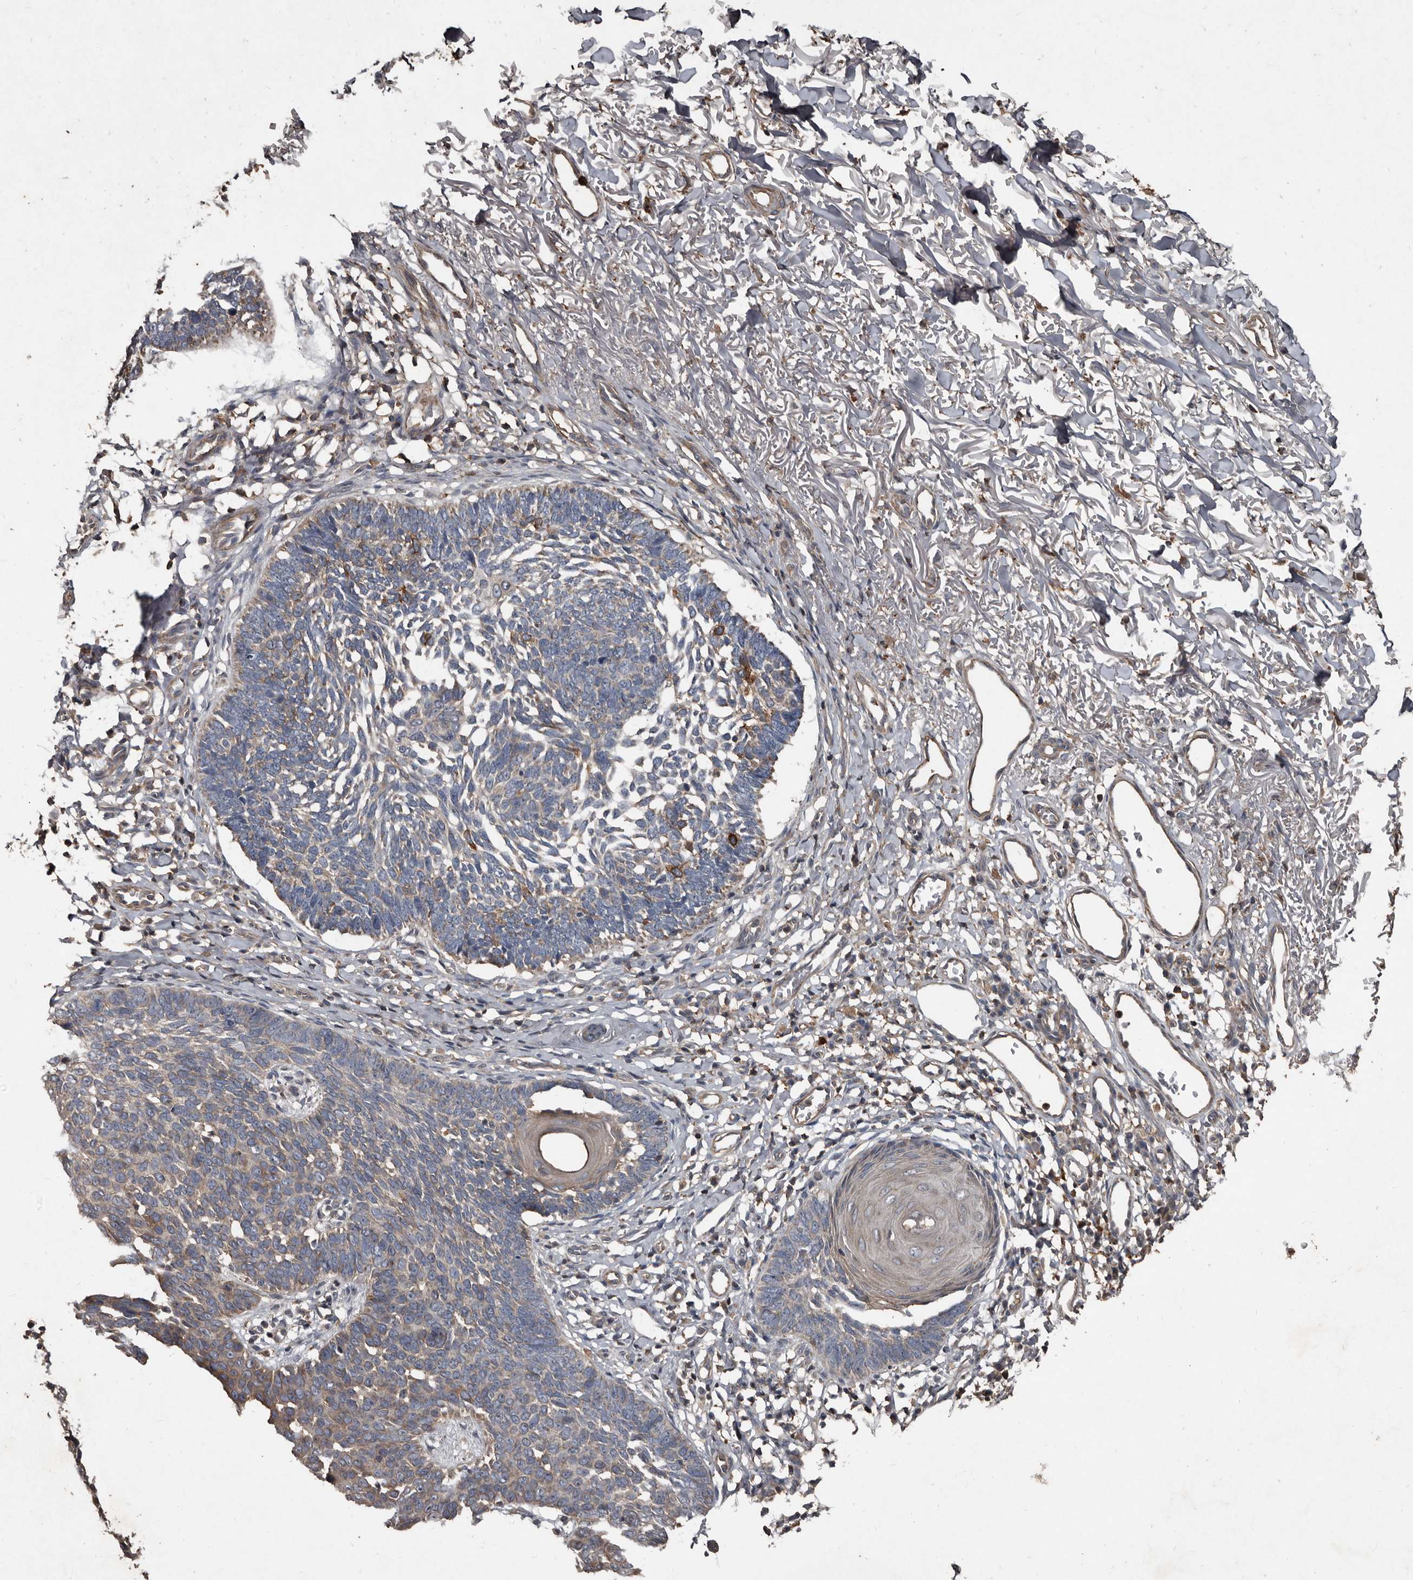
{"staining": {"intensity": "moderate", "quantity": "<25%", "location": "cytoplasmic/membranous"}, "tissue": "skin cancer", "cell_type": "Tumor cells", "image_type": "cancer", "snomed": [{"axis": "morphology", "description": "Normal tissue, NOS"}, {"axis": "morphology", "description": "Basal cell carcinoma"}, {"axis": "topography", "description": "Skin"}], "caption": "Moderate cytoplasmic/membranous positivity is present in approximately <25% of tumor cells in basal cell carcinoma (skin).", "gene": "GREB1", "patient": {"sex": "male", "age": 77}}